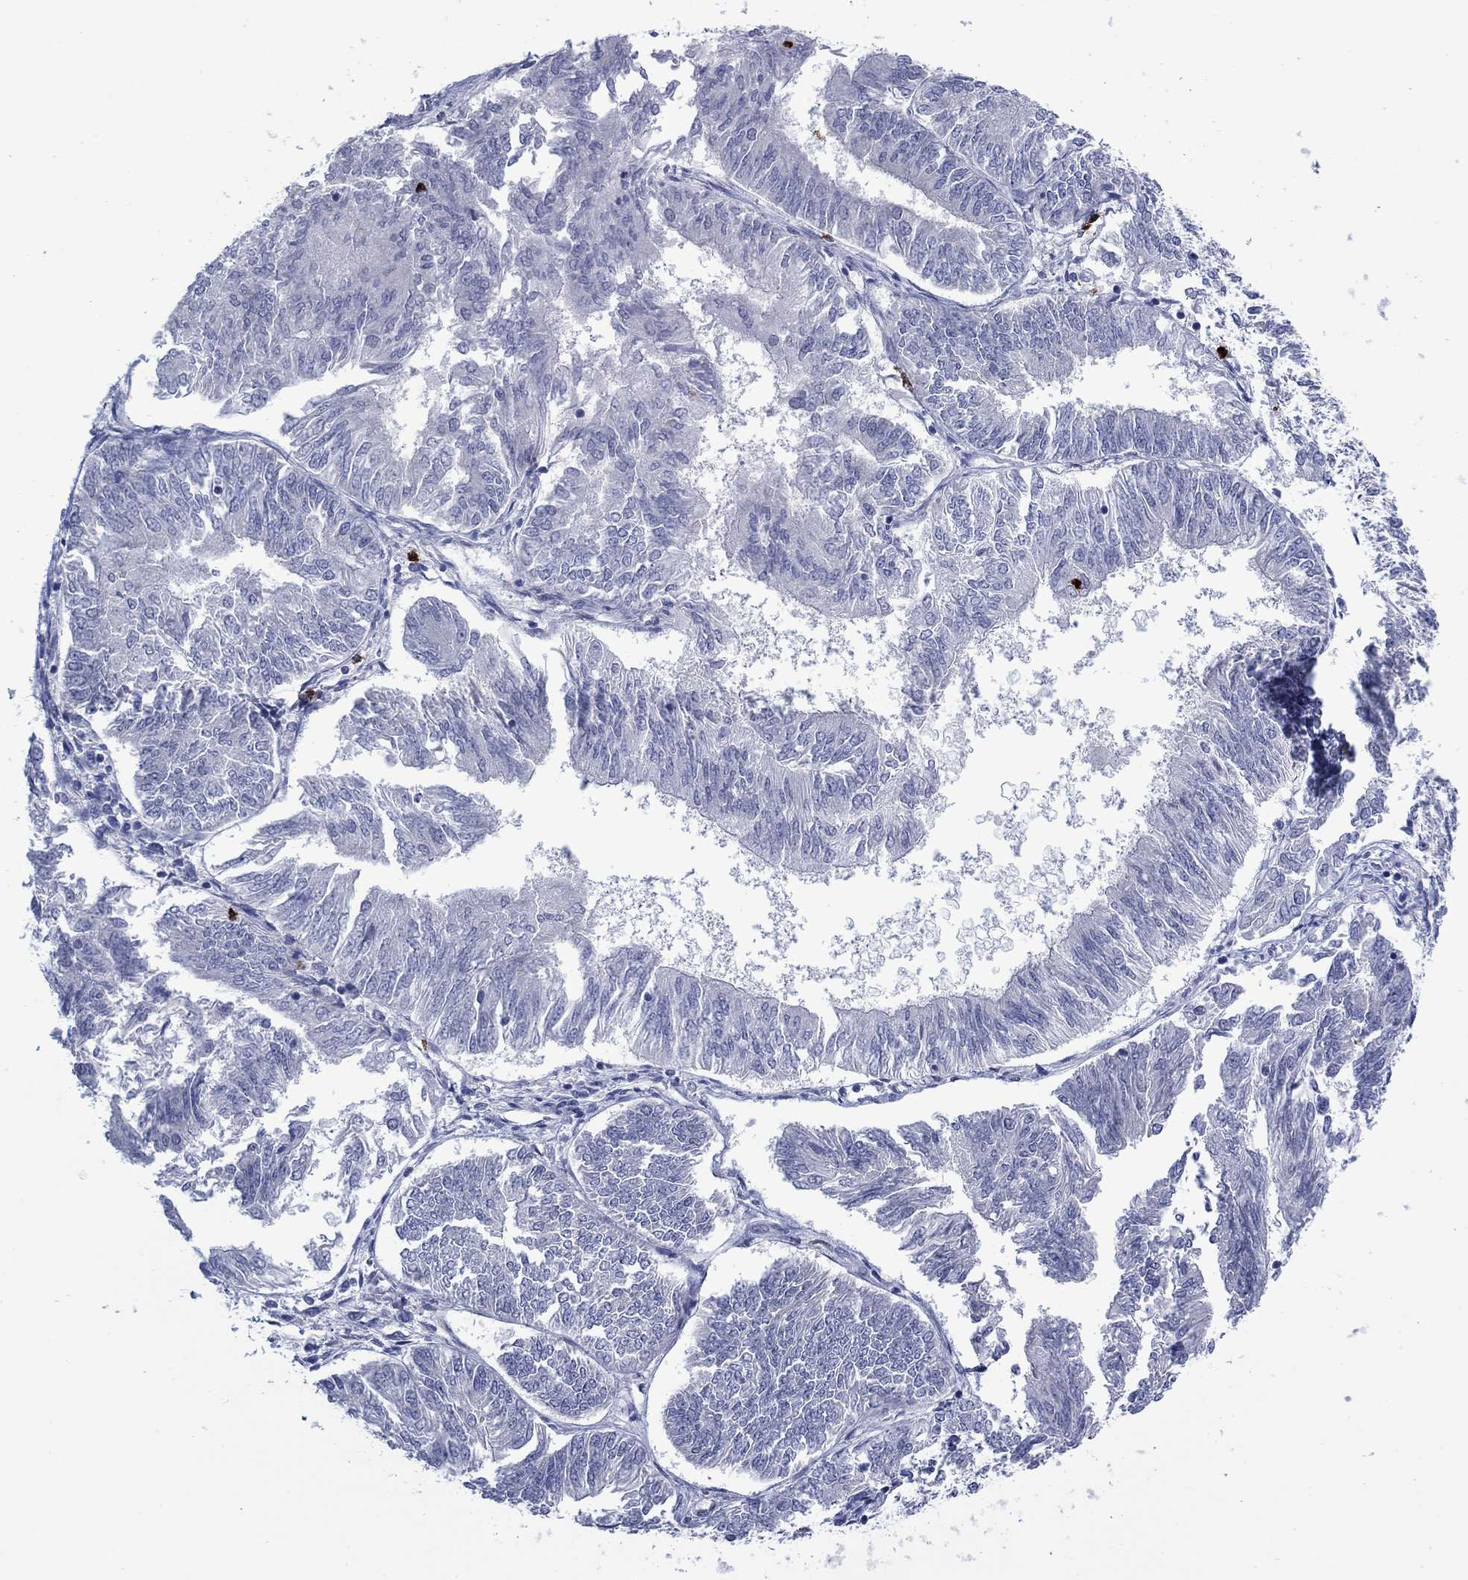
{"staining": {"intensity": "negative", "quantity": "none", "location": "none"}, "tissue": "endometrial cancer", "cell_type": "Tumor cells", "image_type": "cancer", "snomed": [{"axis": "morphology", "description": "Adenocarcinoma, NOS"}, {"axis": "topography", "description": "Endometrium"}], "caption": "A histopathology image of endometrial cancer (adenocarcinoma) stained for a protein displays no brown staining in tumor cells. (DAB immunohistochemistry visualized using brightfield microscopy, high magnification).", "gene": "MTRFR", "patient": {"sex": "female", "age": 58}}